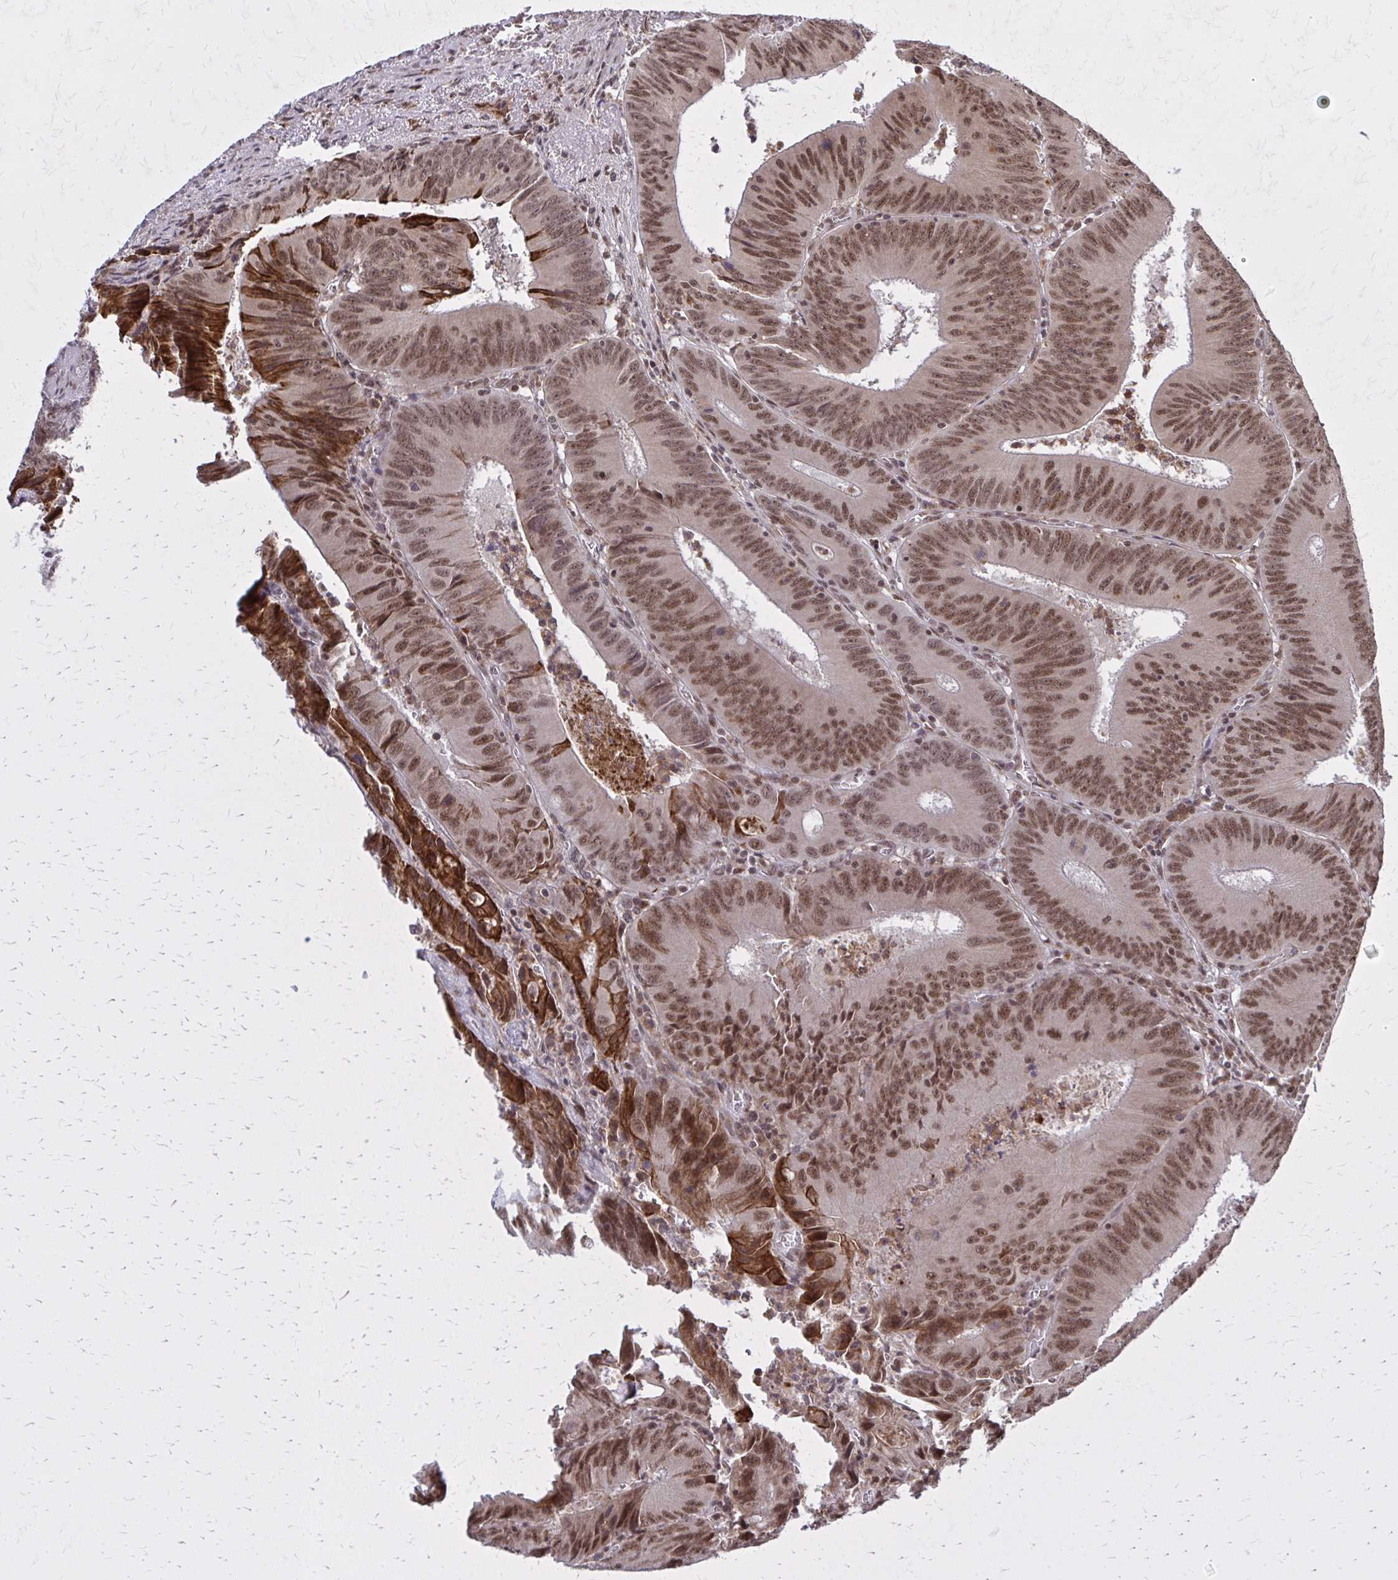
{"staining": {"intensity": "moderate", "quantity": ">75%", "location": "nuclear"}, "tissue": "colorectal cancer", "cell_type": "Tumor cells", "image_type": "cancer", "snomed": [{"axis": "morphology", "description": "Adenocarcinoma, NOS"}, {"axis": "topography", "description": "Rectum"}], "caption": "Immunohistochemistry (IHC) image of adenocarcinoma (colorectal) stained for a protein (brown), which displays medium levels of moderate nuclear staining in about >75% of tumor cells.", "gene": "HDAC3", "patient": {"sex": "female", "age": 72}}